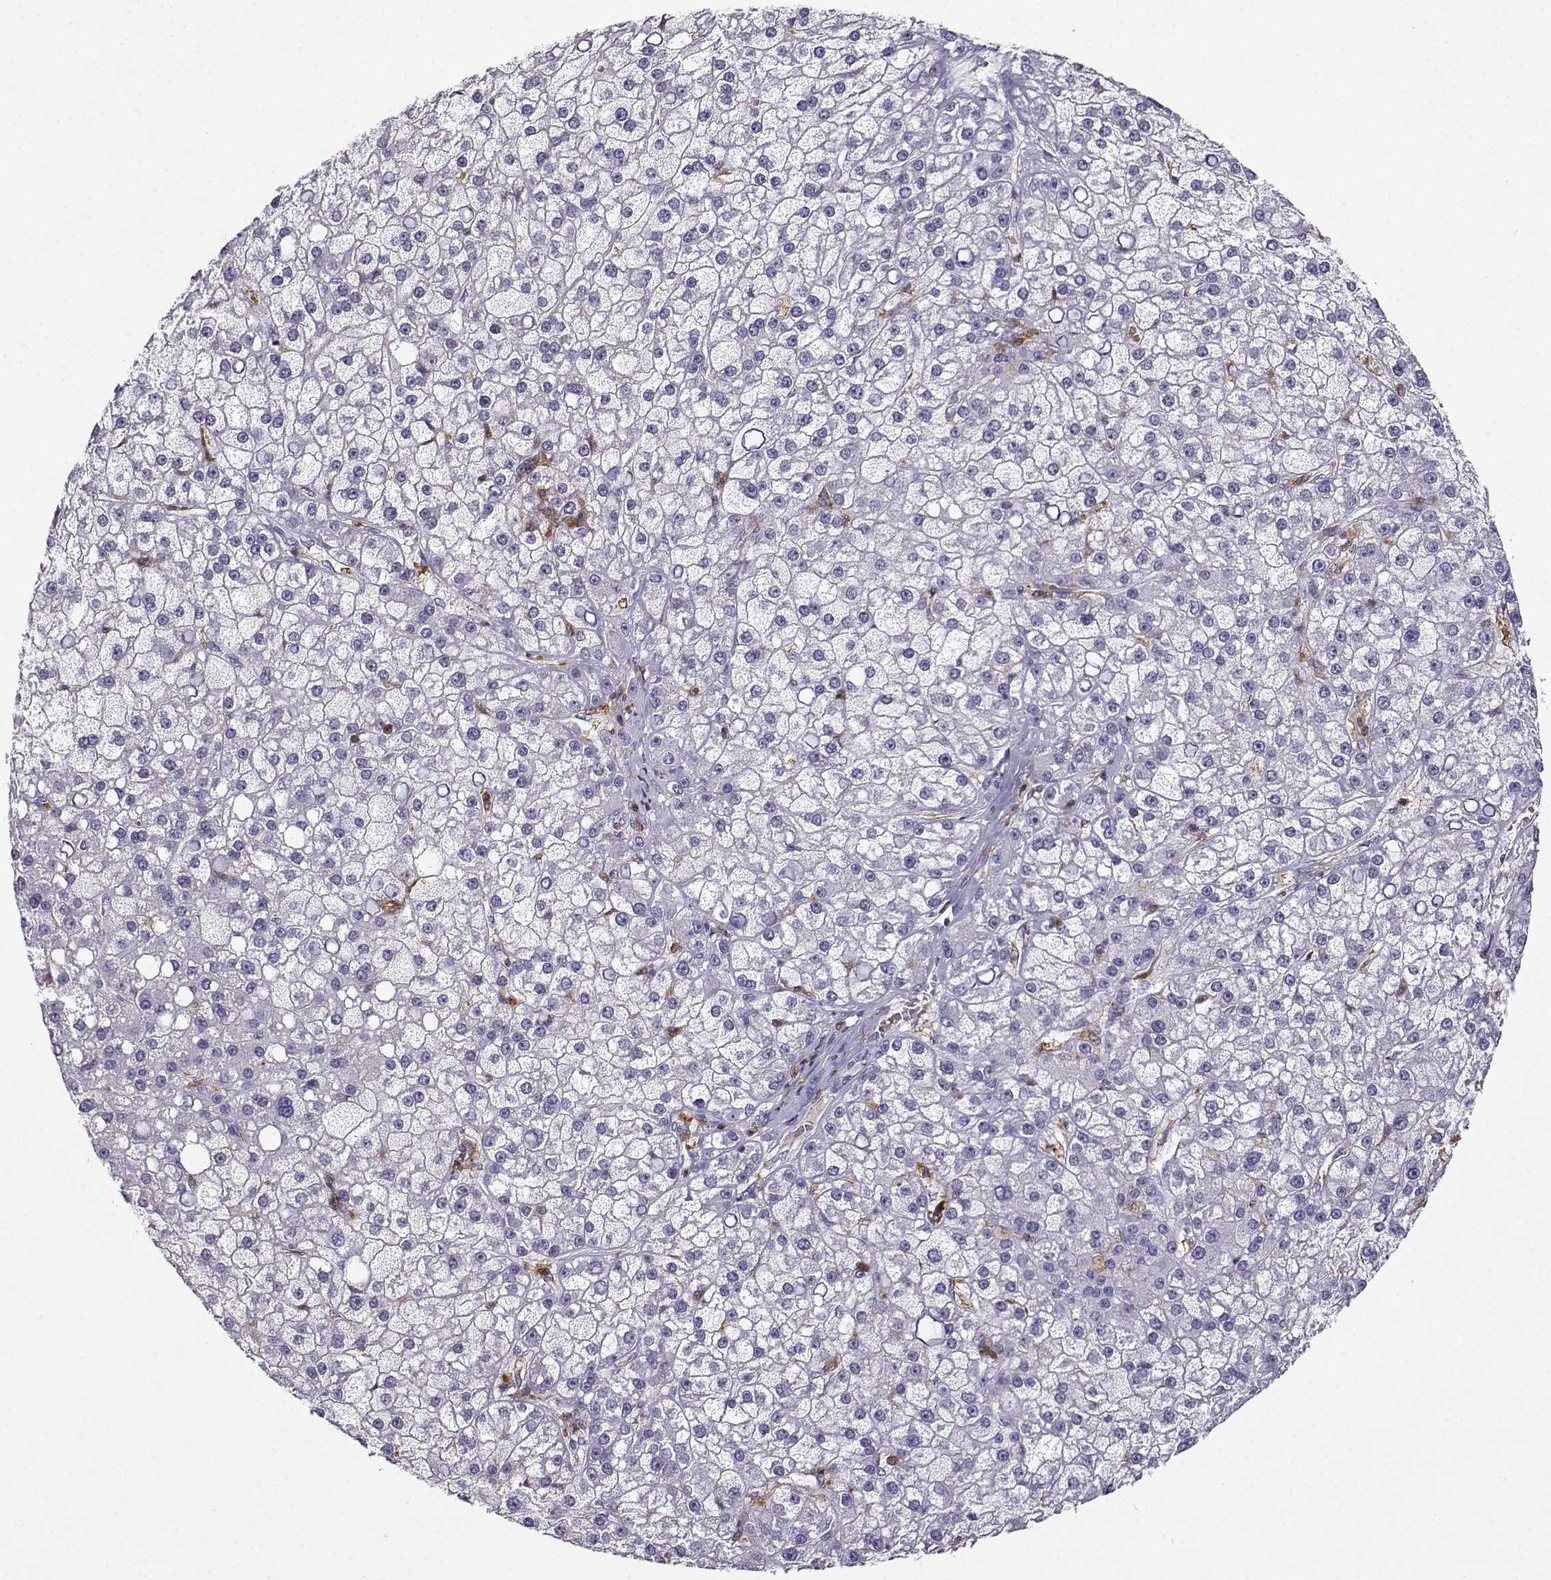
{"staining": {"intensity": "negative", "quantity": "none", "location": "none"}, "tissue": "liver cancer", "cell_type": "Tumor cells", "image_type": "cancer", "snomed": [{"axis": "morphology", "description": "Carcinoma, Hepatocellular, NOS"}, {"axis": "topography", "description": "Liver"}], "caption": "Liver cancer stained for a protein using immunohistochemistry reveals no staining tumor cells.", "gene": "DOCK10", "patient": {"sex": "male", "age": 67}}